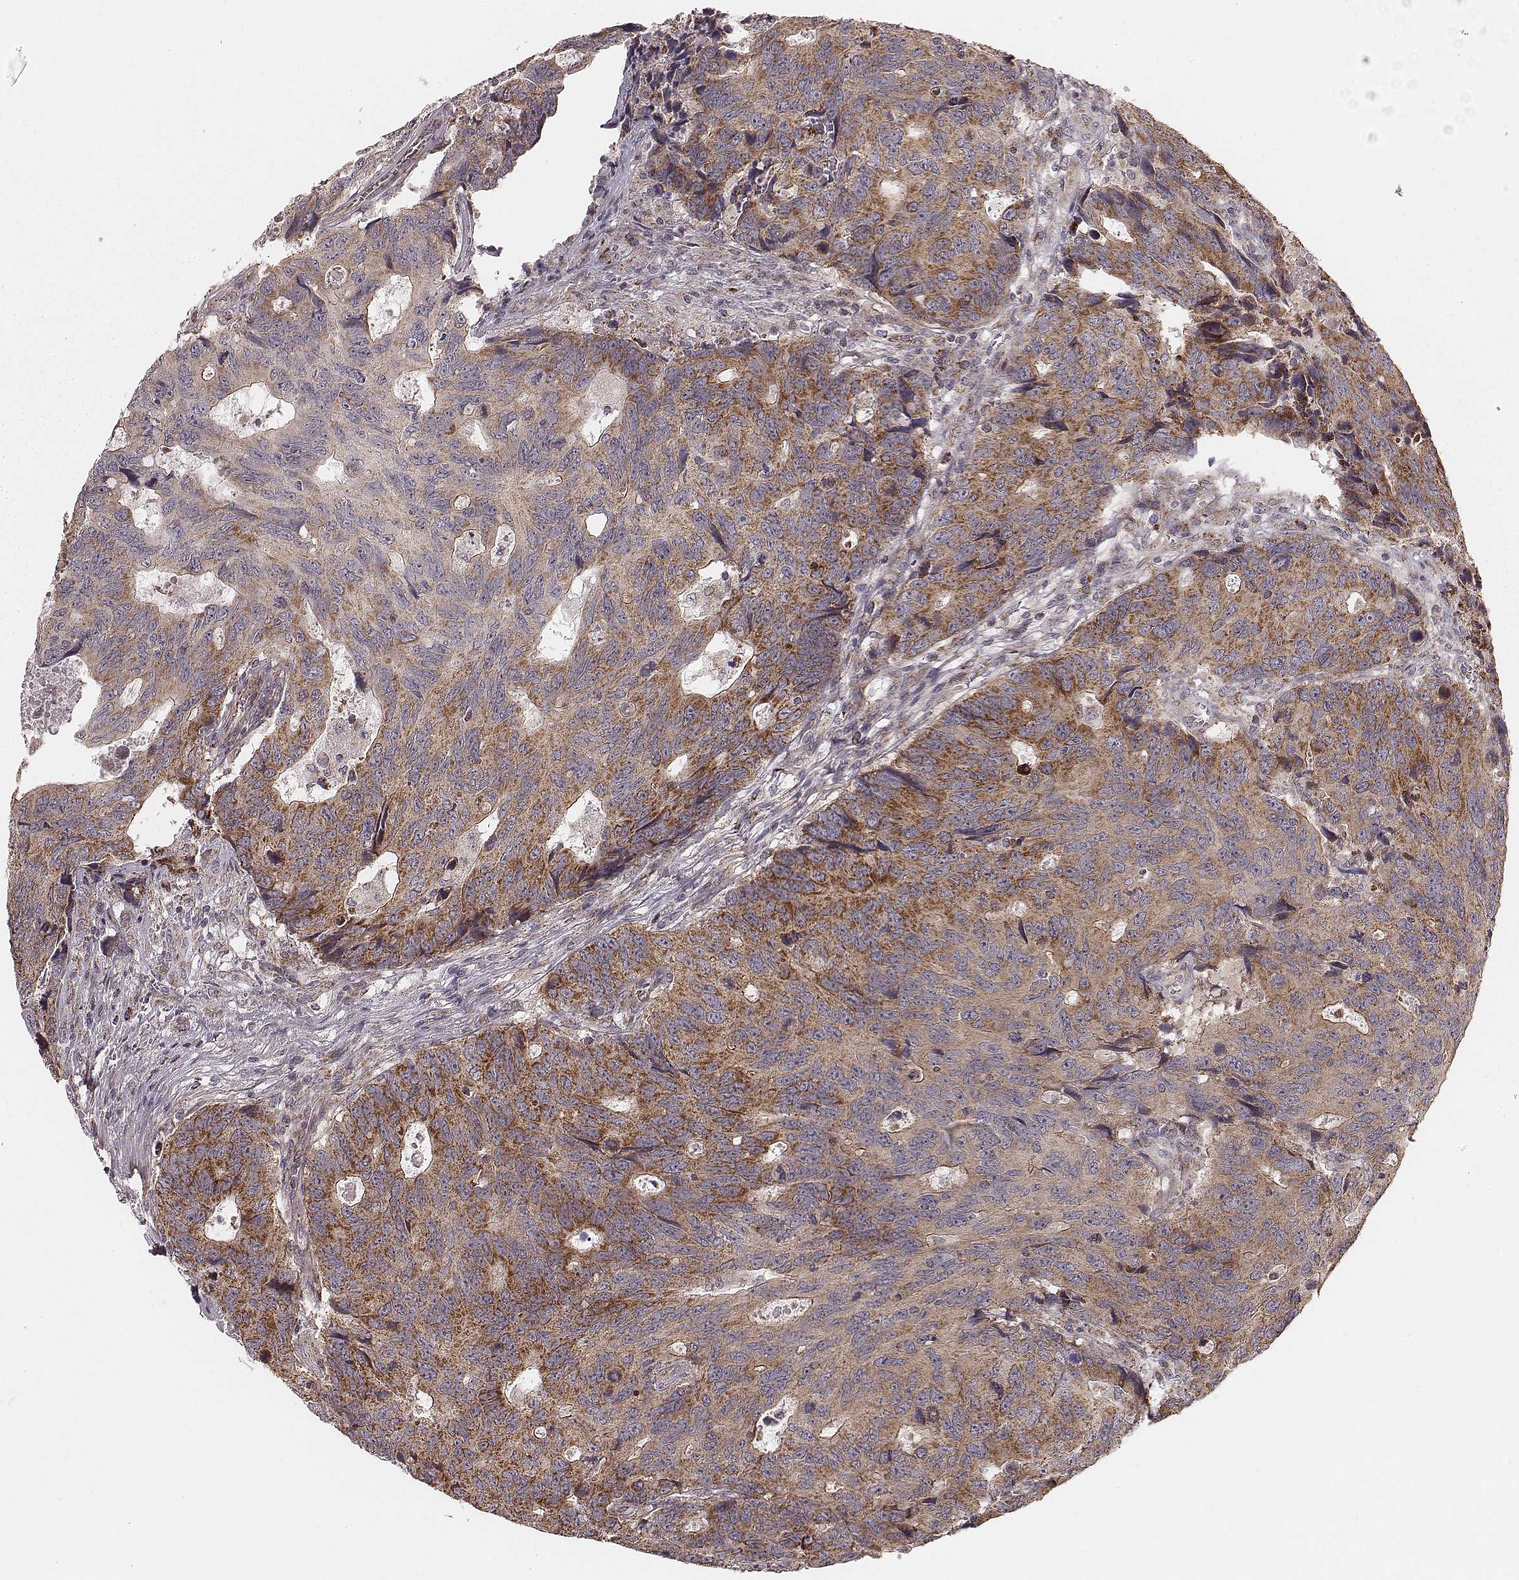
{"staining": {"intensity": "moderate", "quantity": "25%-75%", "location": "cytoplasmic/membranous"}, "tissue": "colorectal cancer", "cell_type": "Tumor cells", "image_type": "cancer", "snomed": [{"axis": "morphology", "description": "Adenocarcinoma, NOS"}, {"axis": "topography", "description": "Colon"}], "caption": "This histopathology image reveals immunohistochemistry (IHC) staining of human colorectal cancer (adenocarcinoma), with medium moderate cytoplasmic/membranous positivity in about 25%-75% of tumor cells.", "gene": "NDUFA7", "patient": {"sex": "female", "age": 77}}